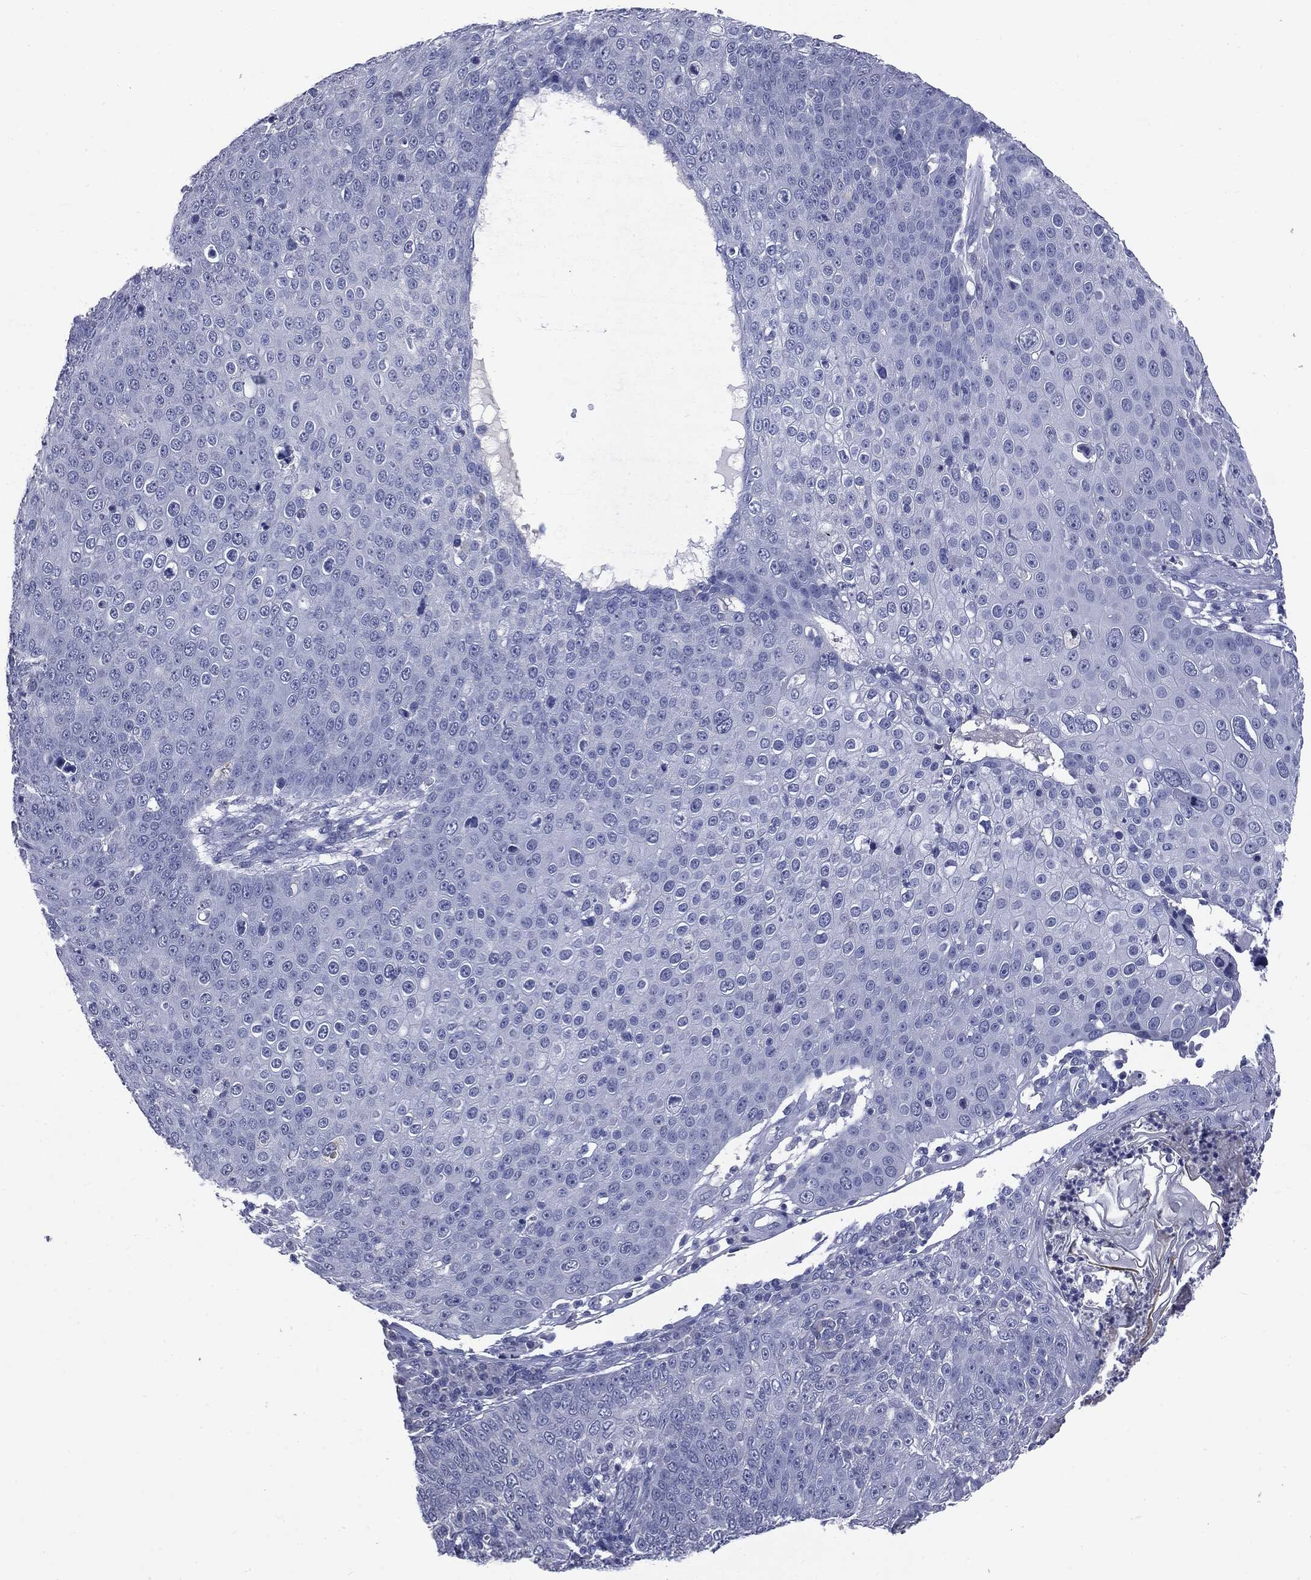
{"staining": {"intensity": "negative", "quantity": "none", "location": "none"}, "tissue": "skin cancer", "cell_type": "Tumor cells", "image_type": "cancer", "snomed": [{"axis": "morphology", "description": "Squamous cell carcinoma, NOS"}, {"axis": "topography", "description": "Skin"}], "caption": "This is an IHC micrograph of human skin squamous cell carcinoma. There is no staining in tumor cells.", "gene": "TSHB", "patient": {"sex": "male", "age": 71}}